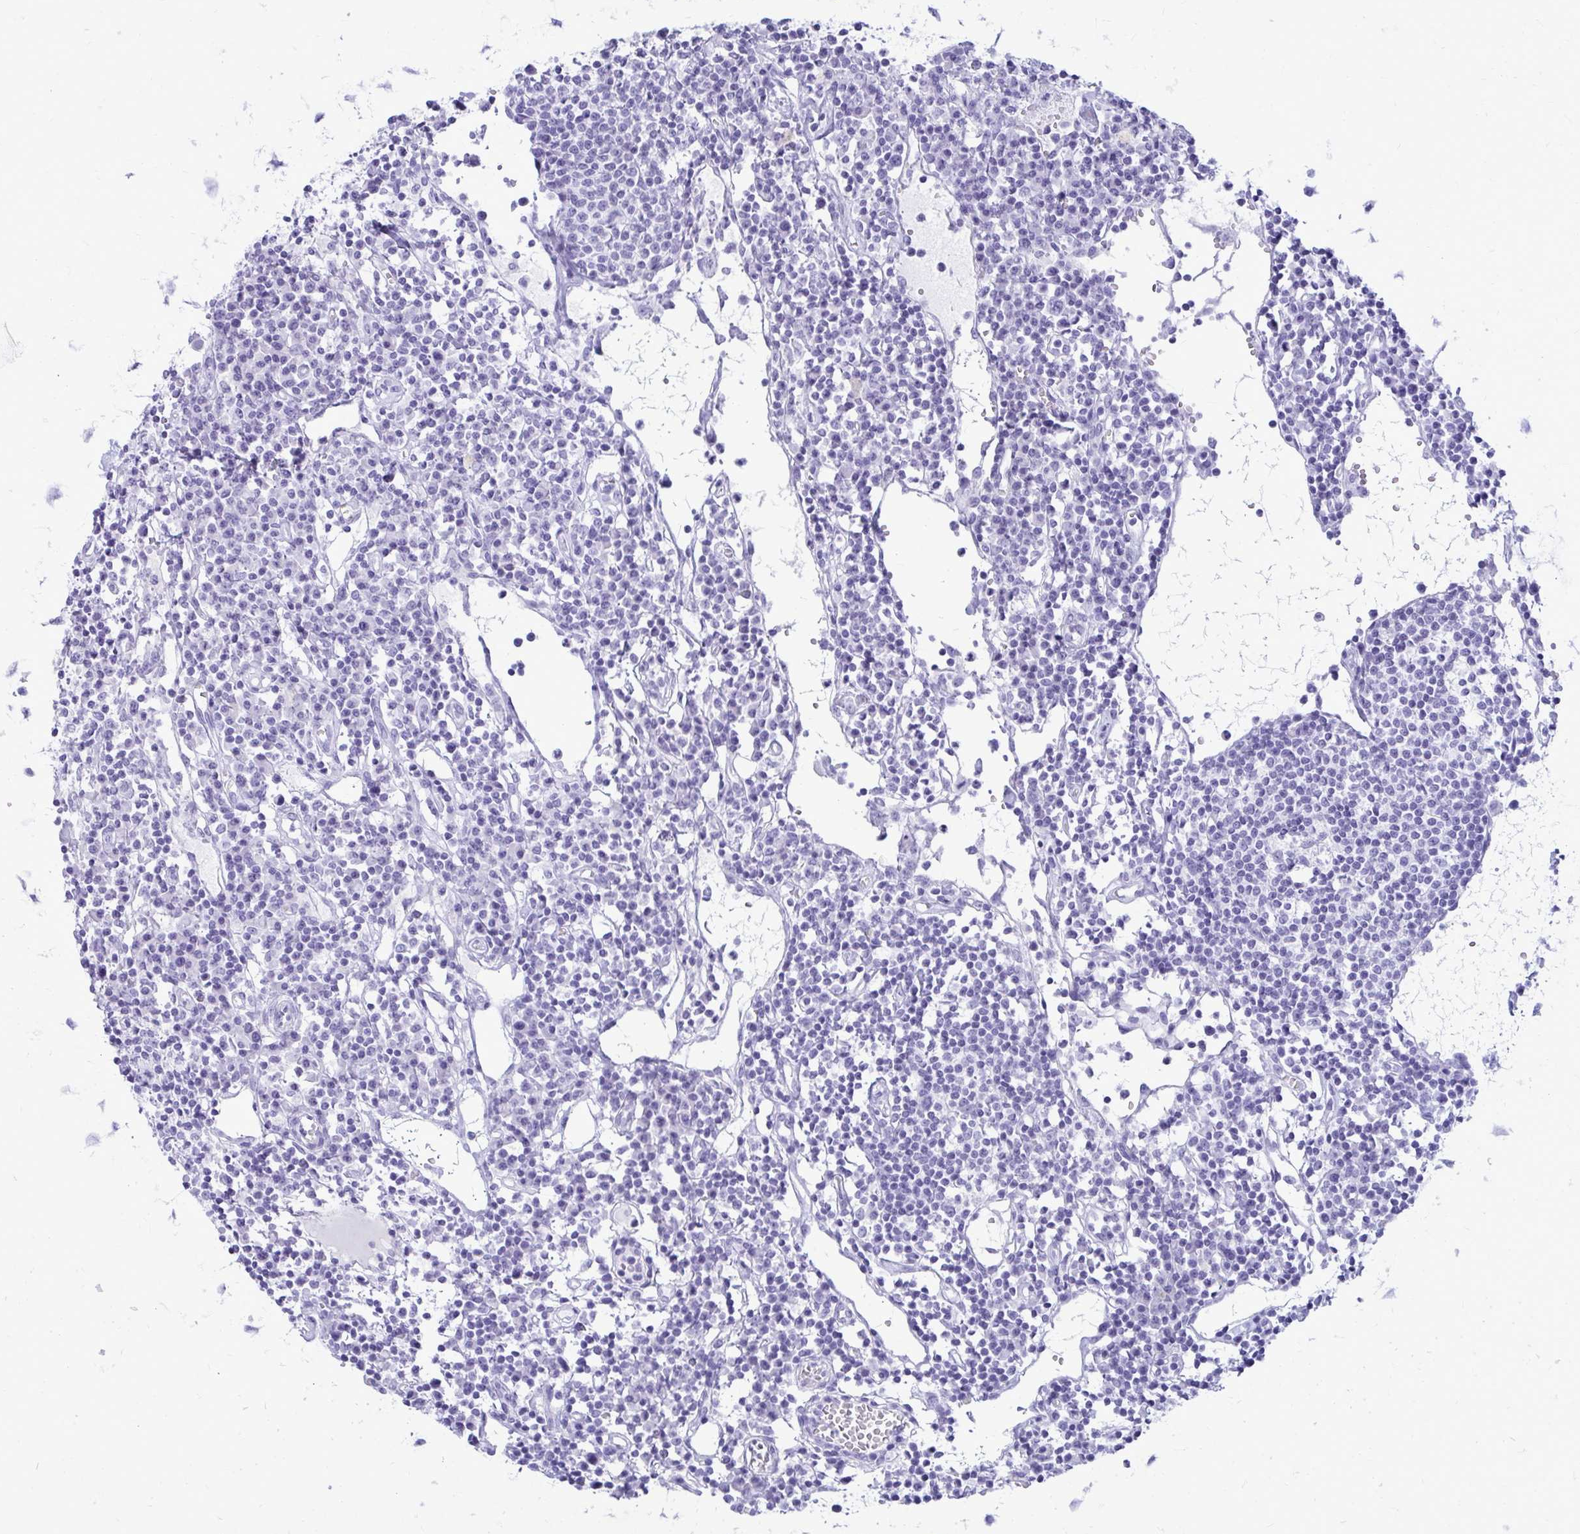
{"staining": {"intensity": "negative", "quantity": "none", "location": "none"}, "tissue": "lymph node", "cell_type": "Germinal center cells", "image_type": "normal", "snomed": [{"axis": "morphology", "description": "Normal tissue, NOS"}, {"axis": "topography", "description": "Lymph node"}], "caption": "Immunohistochemistry histopathology image of unremarkable lymph node: lymph node stained with DAB reveals no significant protein expression in germinal center cells. The staining is performed using DAB (3,3'-diaminobenzidine) brown chromogen with nuclei counter-stained in using hematoxylin.", "gene": "OR10R2", "patient": {"sex": "female", "age": 78}}